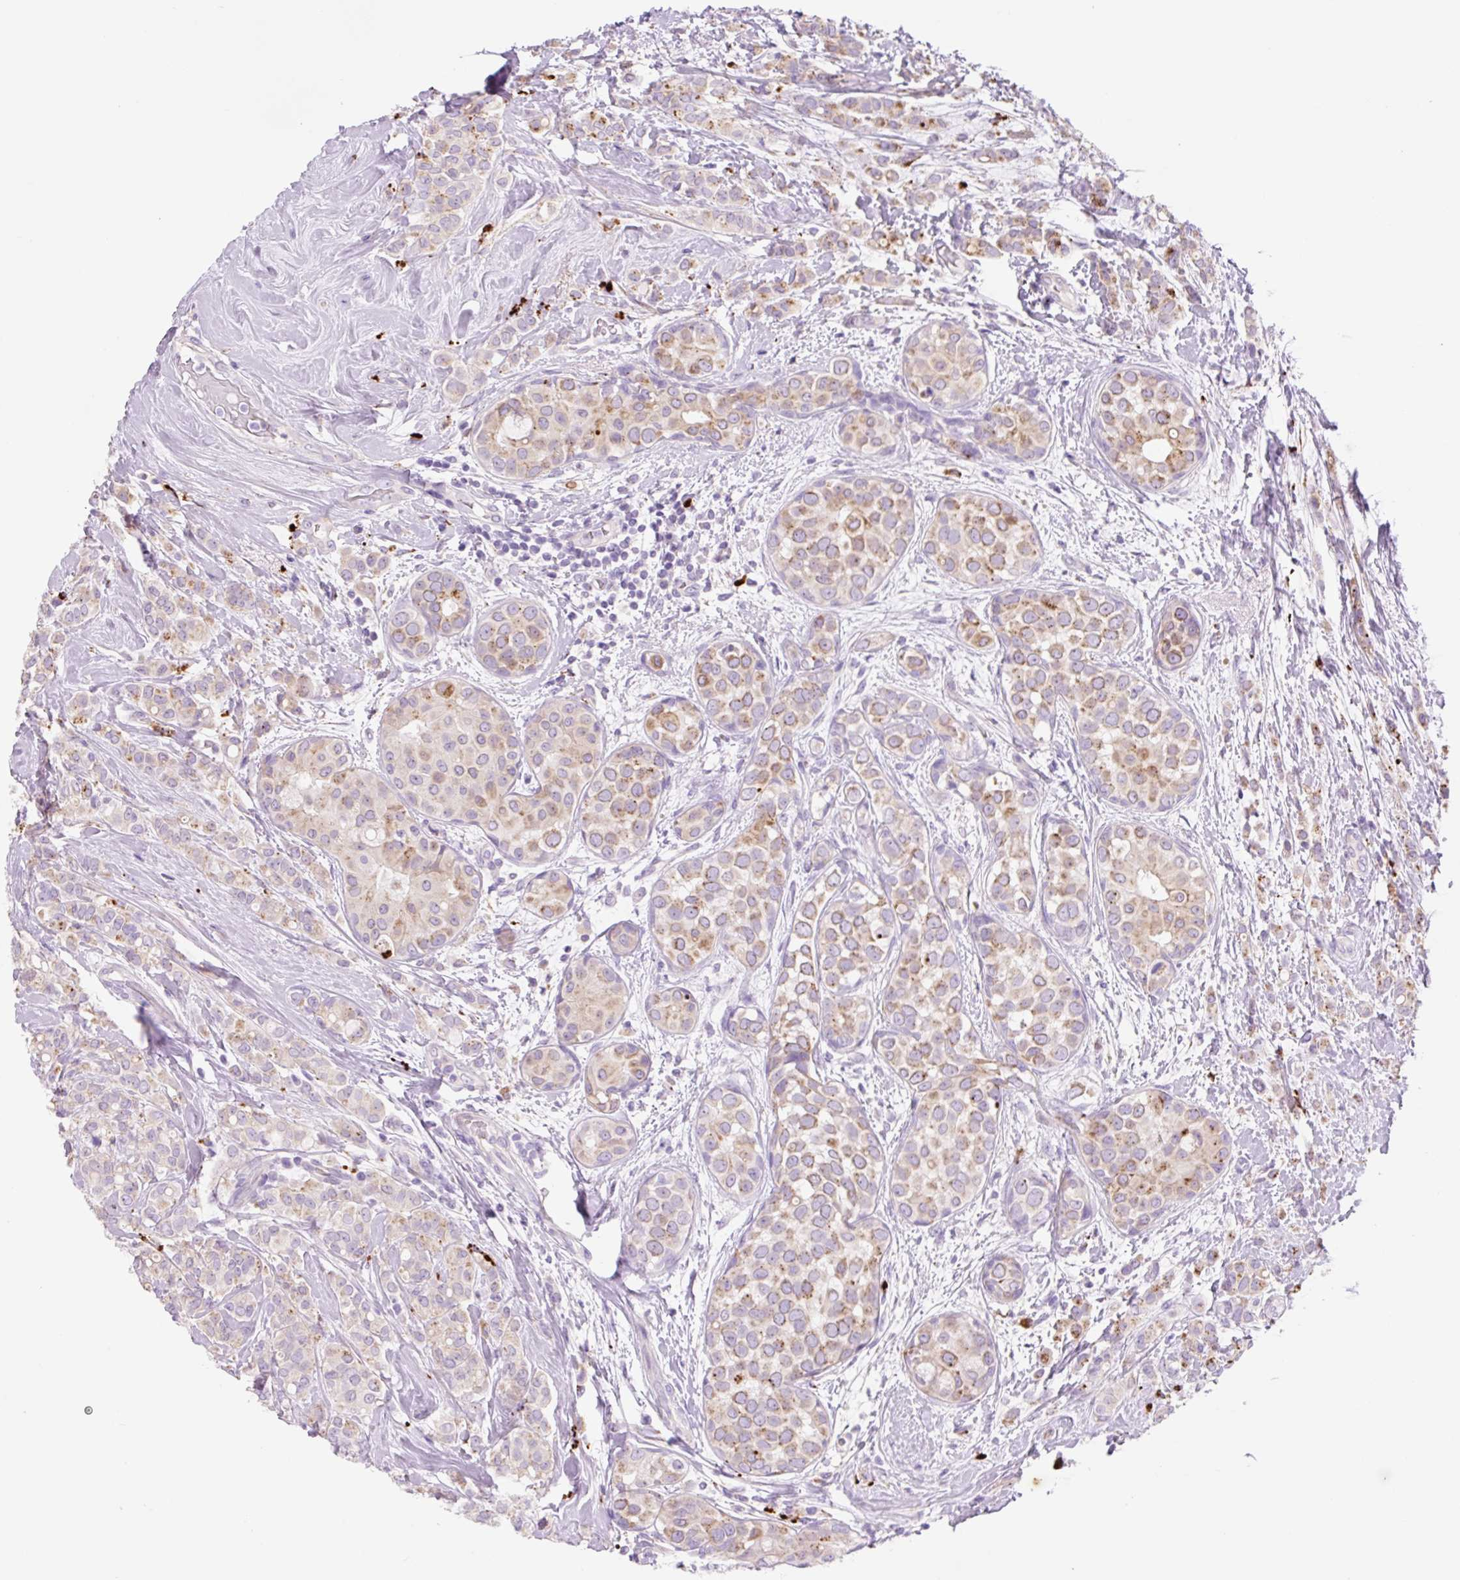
{"staining": {"intensity": "weak", "quantity": ">75%", "location": "cytoplasmic/membranous"}, "tissue": "breast cancer", "cell_type": "Tumor cells", "image_type": "cancer", "snomed": [{"axis": "morphology", "description": "Lobular carcinoma"}, {"axis": "topography", "description": "Breast"}], "caption": "Human breast cancer stained for a protein (brown) reveals weak cytoplasmic/membranous positive expression in about >75% of tumor cells.", "gene": "HEXA", "patient": {"sex": "female", "age": 68}}